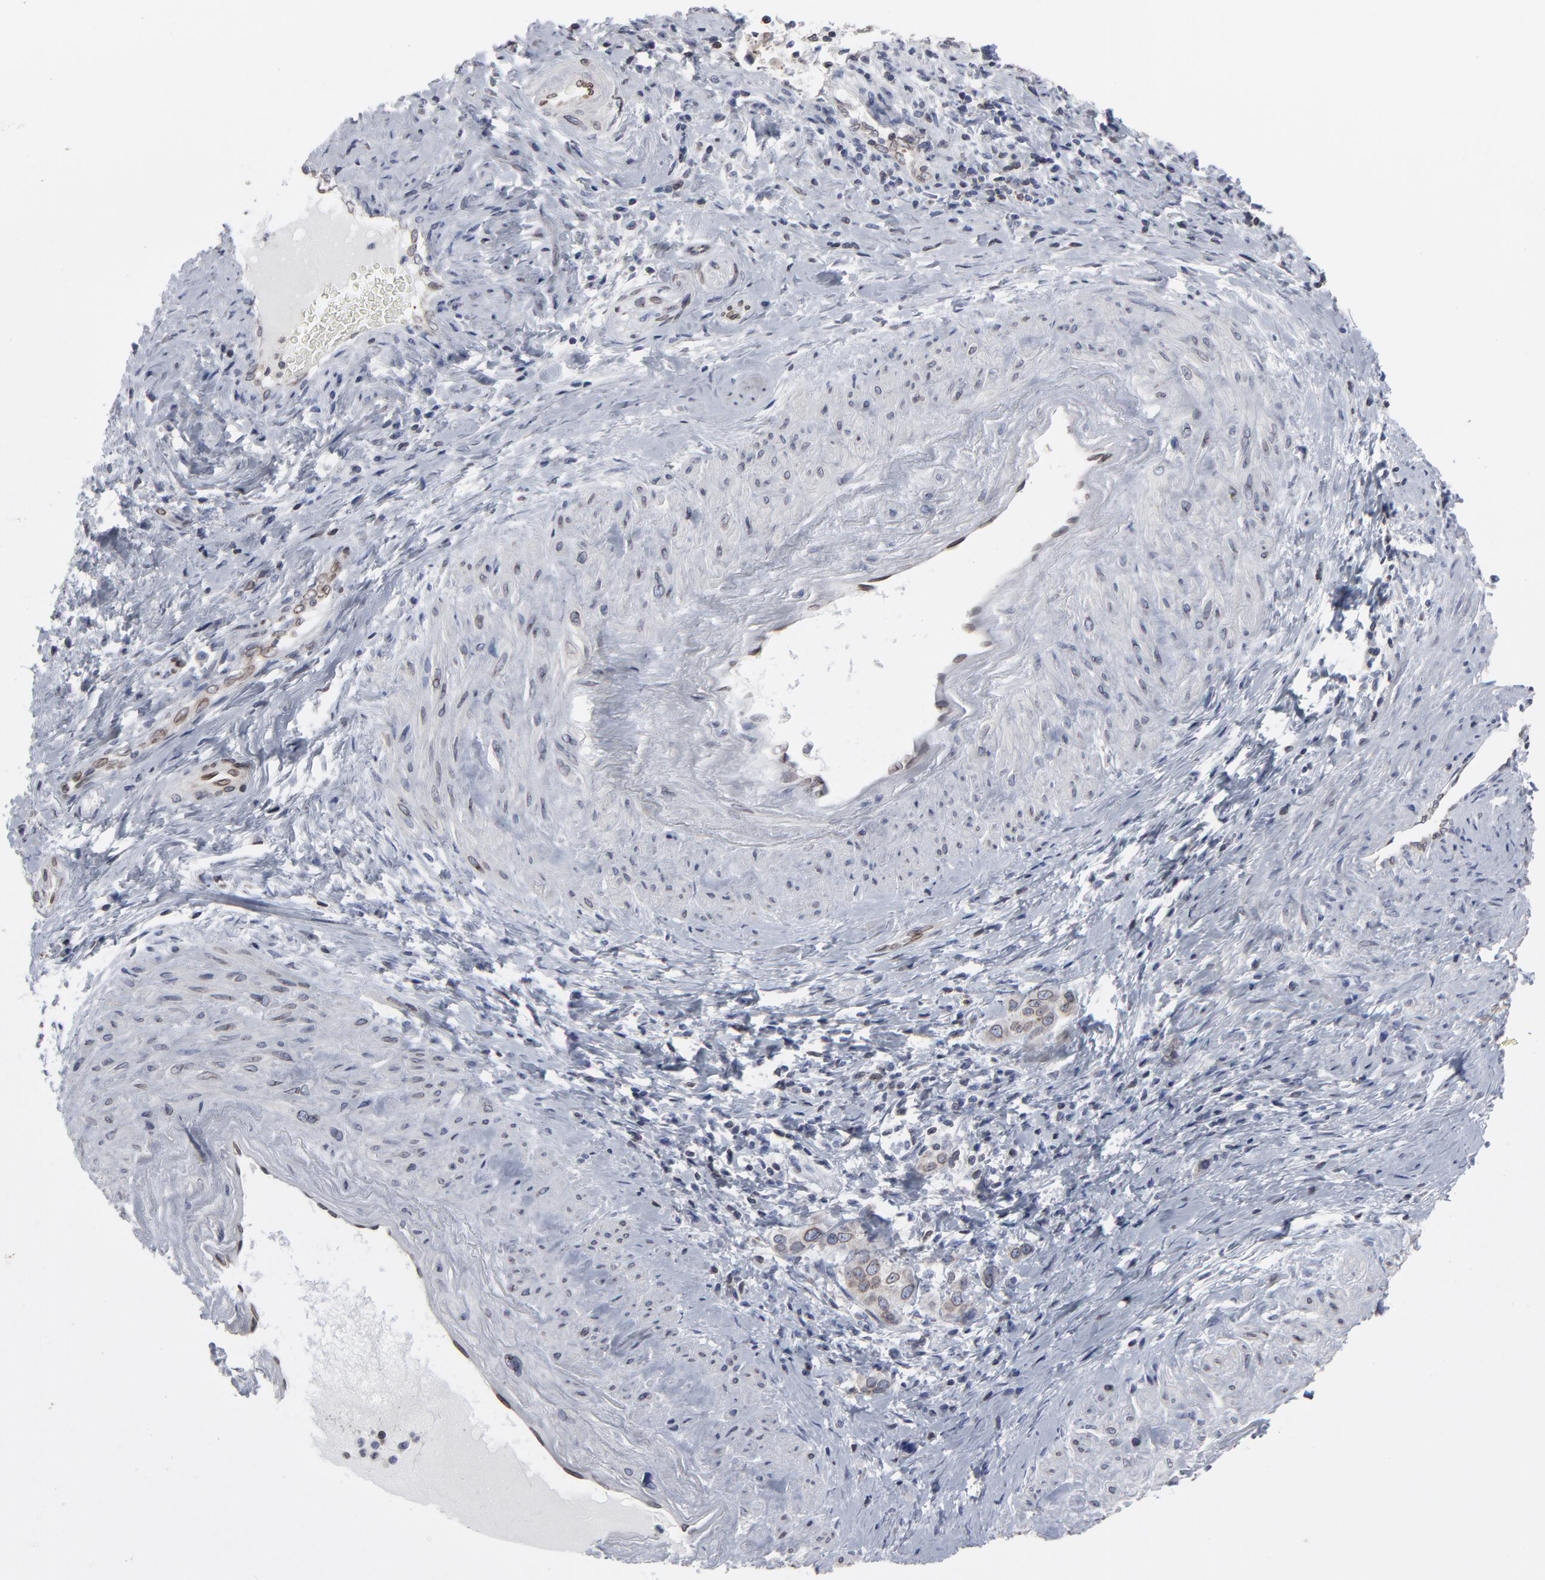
{"staining": {"intensity": "moderate", "quantity": "25%-75%", "location": "cytoplasmic/membranous,nuclear"}, "tissue": "cervical cancer", "cell_type": "Tumor cells", "image_type": "cancer", "snomed": [{"axis": "morphology", "description": "Squamous cell carcinoma, NOS"}, {"axis": "topography", "description": "Cervix"}], "caption": "Immunohistochemistry (DAB) staining of squamous cell carcinoma (cervical) reveals moderate cytoplasmic/membranous and nuclear protein positivity in about 25%-75% of tumor cells.", "gene": "SYNE2", "patient": {"sex": "female", "age": 54}}